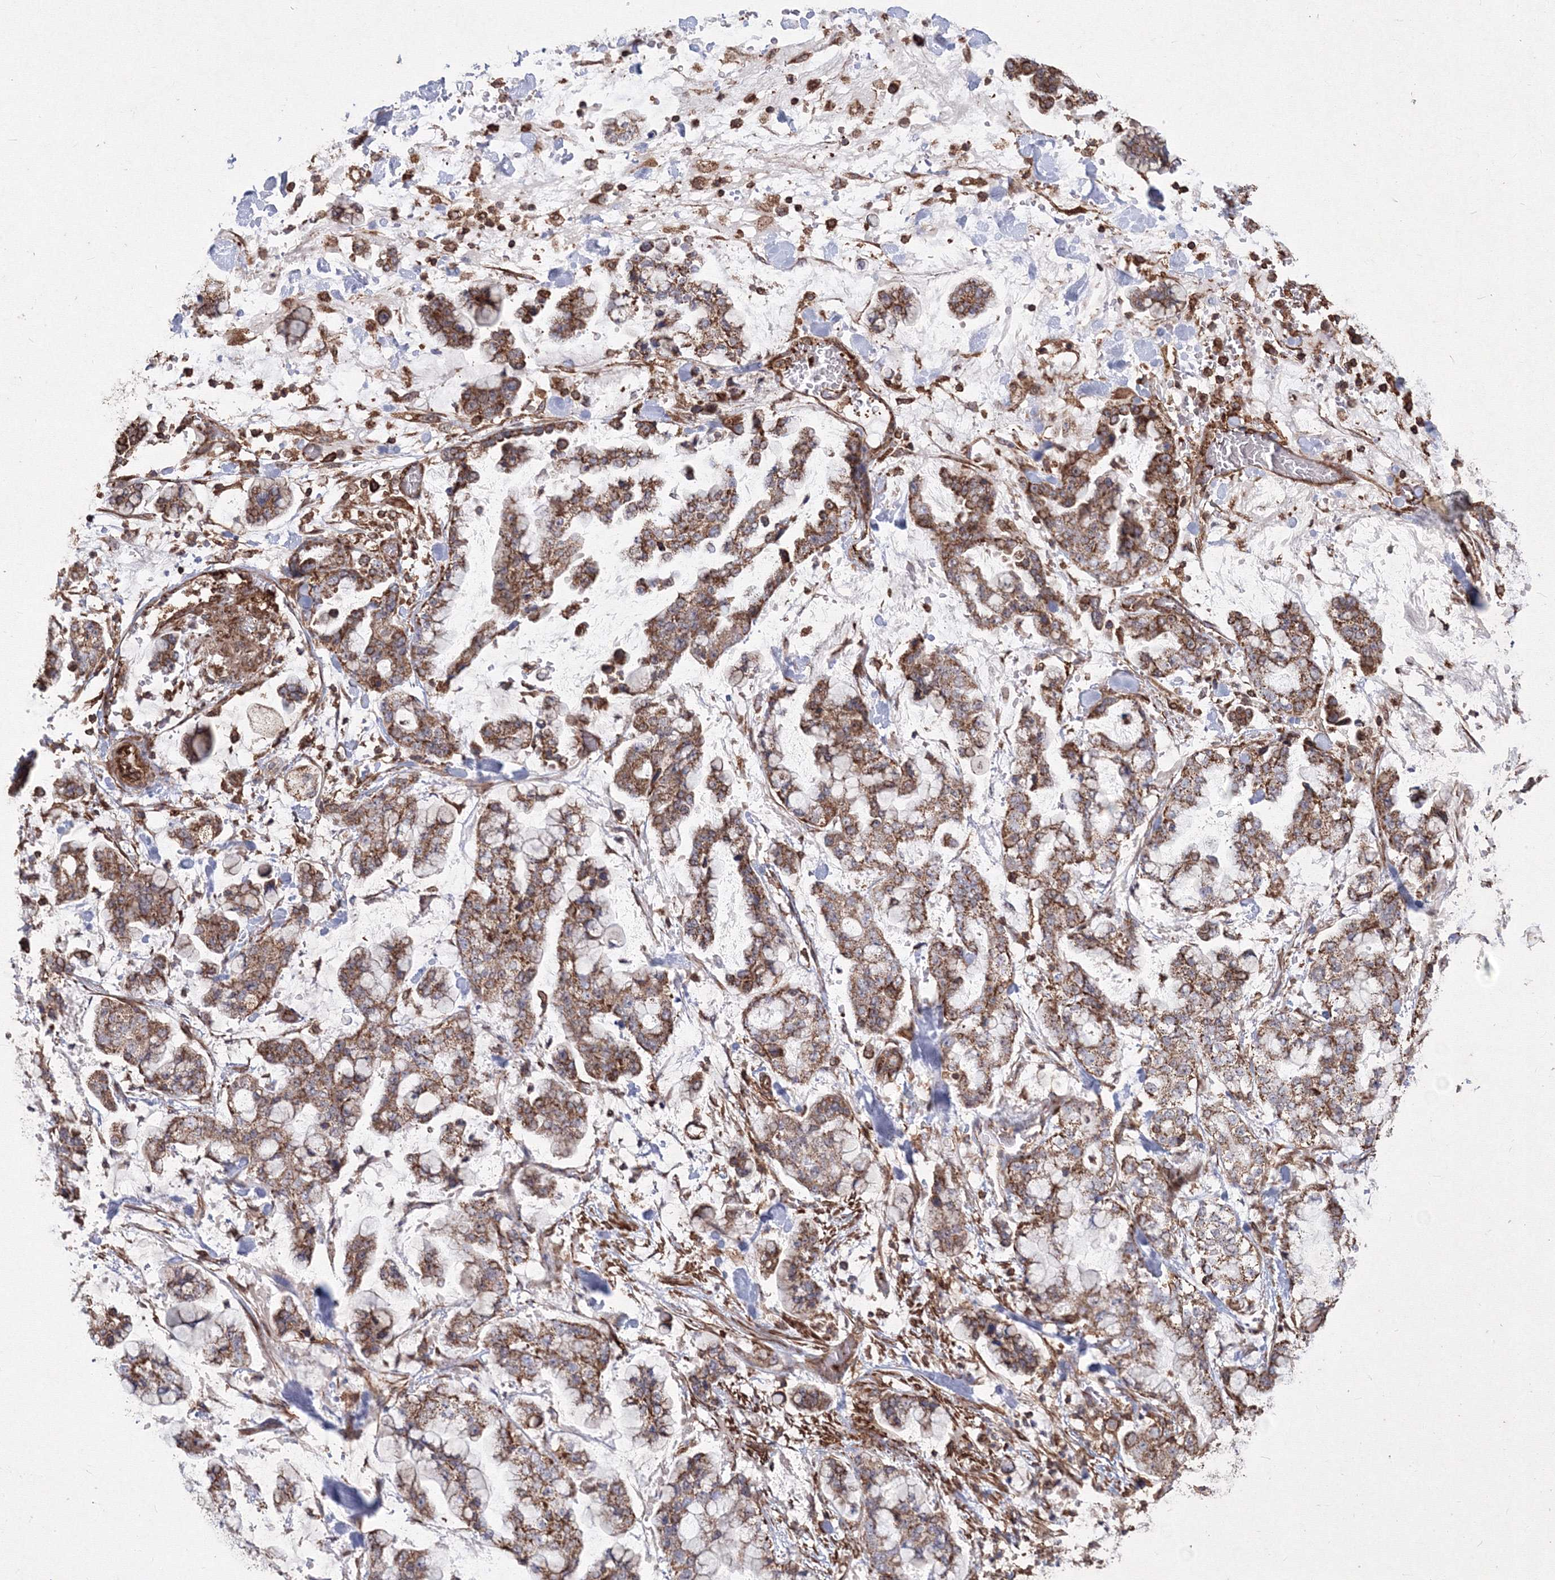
{"staining": {"intensity": "moderate", "quantity": ">75%", "location": "cytoplasmic/membranous"}, "tissue": "stomach cancer", "cell_type": "Tumor cells", "image_type": "cancer", "snomed": [{"axis": "morphology", "description": "Normal tissue, NOS"}, {"axis": "morphology", "description": "Adenocarcinoma, NOS"}, {"axis": "topography", "description": "Stomach, upper"}, {"axis": "topography", "description": "Stomach"}], "caption": "A brown stain shows moderate cytoplasmic/membranous positivity of a protein in adenocarcinoma (stomach) tumor cells. (DAB IHC, brown staining for protein, blue staining for nuclei).", "gene": "TMEM139", "patient": {"sex": "male", "age": 76}}